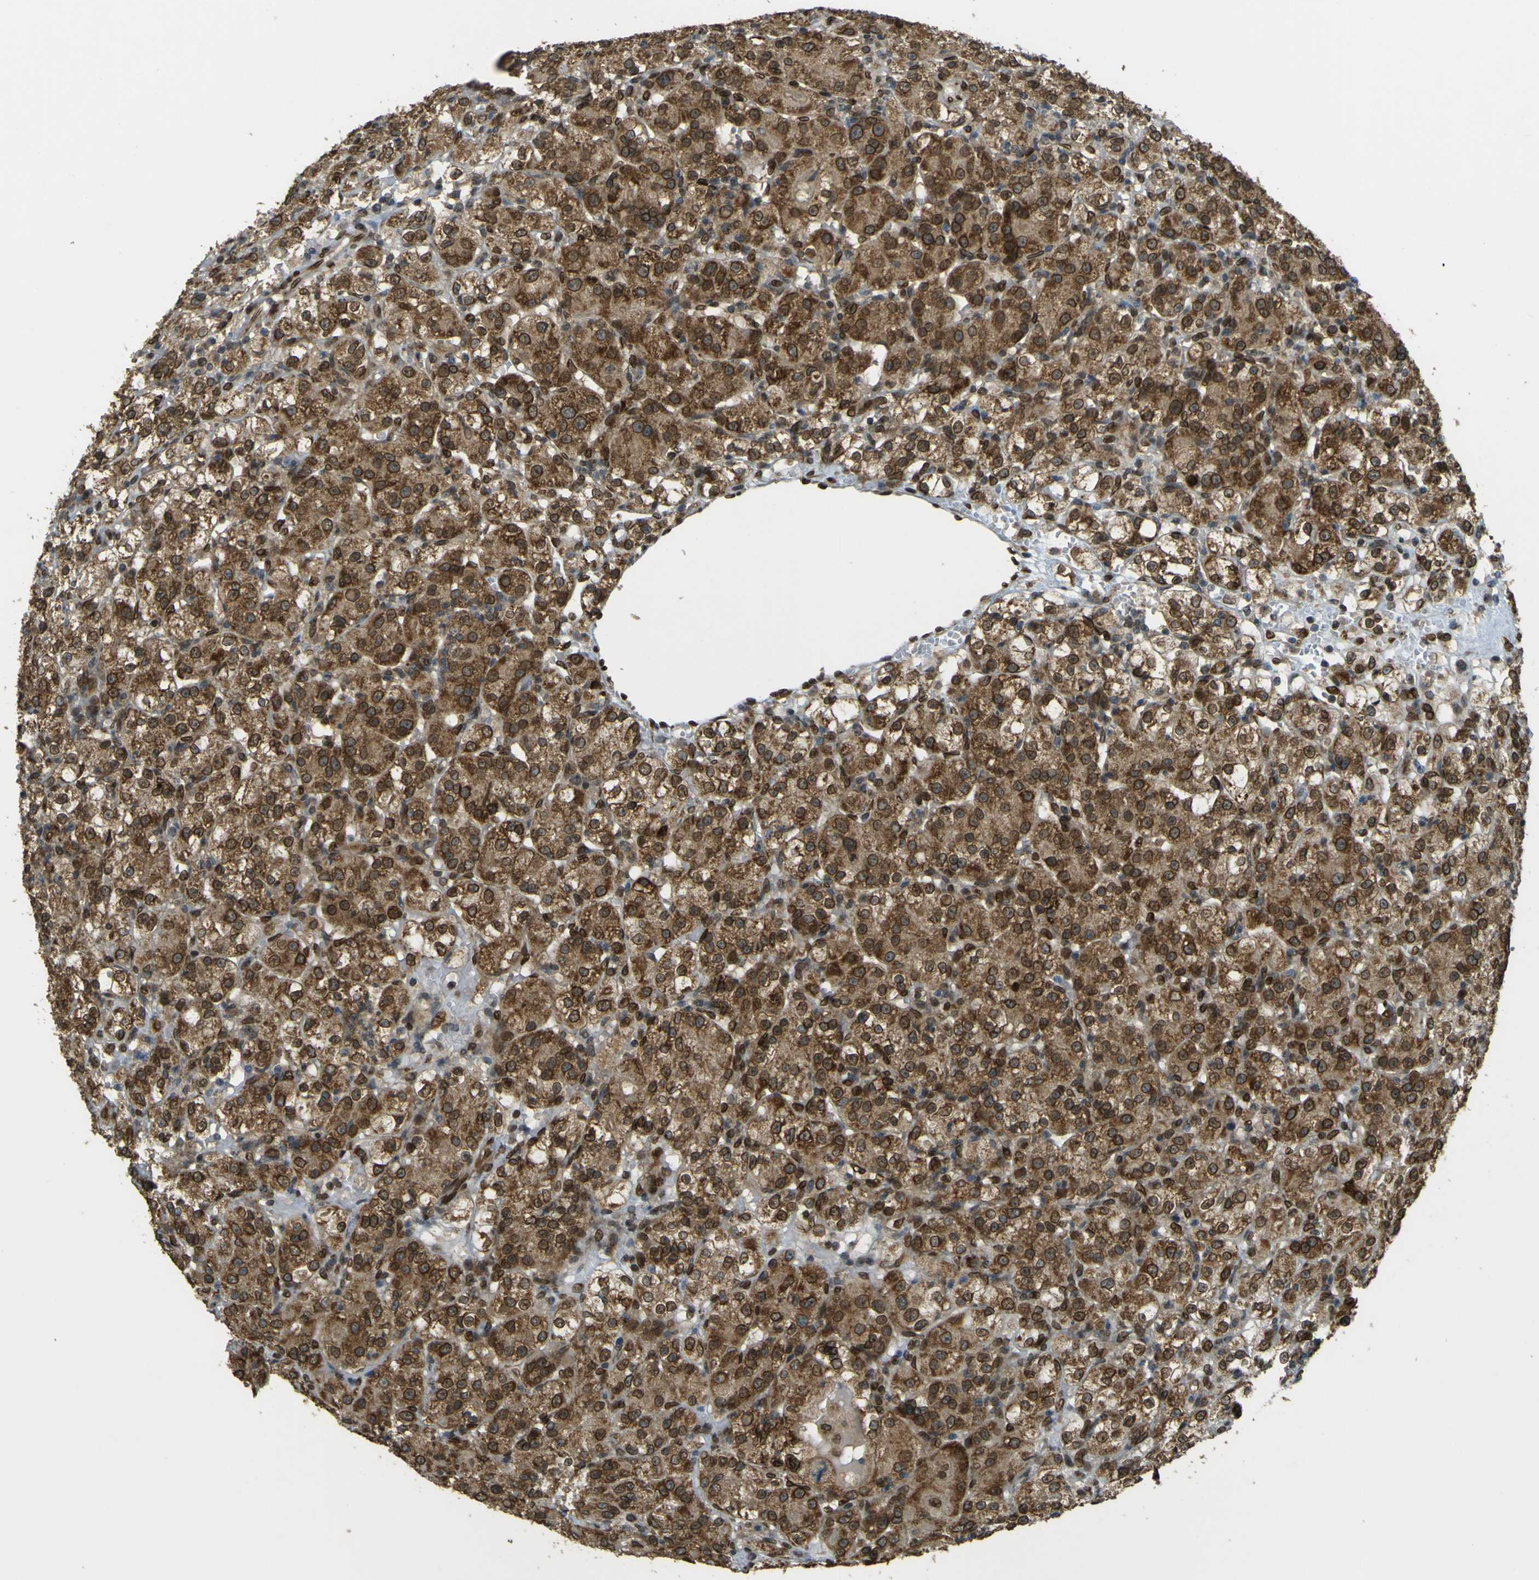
{"staining": {"intensity": "moderate", "quantity": ">75%", "location": "cytoplasmic/membranous,nuclear"}, "tissue": "renal cancer", "cell_type": "Tumor cells", "image_type": "cancer", "snomed": [{"axis": "morphology", "description": "Normal tissue, NOS"}, {"axis": "morphology", "description": "Adenocarcinoma, NOS"}, {"axis": "topography", "description": "Kidney"}], "caption": "High-power microscopy captured an IHC photomicrograph of renal cancer, revealing moderate cytoplasmic/membranous and nuclear staining in approximately >75% of tumor cells. (Stains: DAB (3,3'-diaminobenzidine) in brown, nuclei in blue, Microscopy: brightfield microscopy at high magnification).", "gene": "GALNT1", "patient": {"sex": "male", "age": 61}}